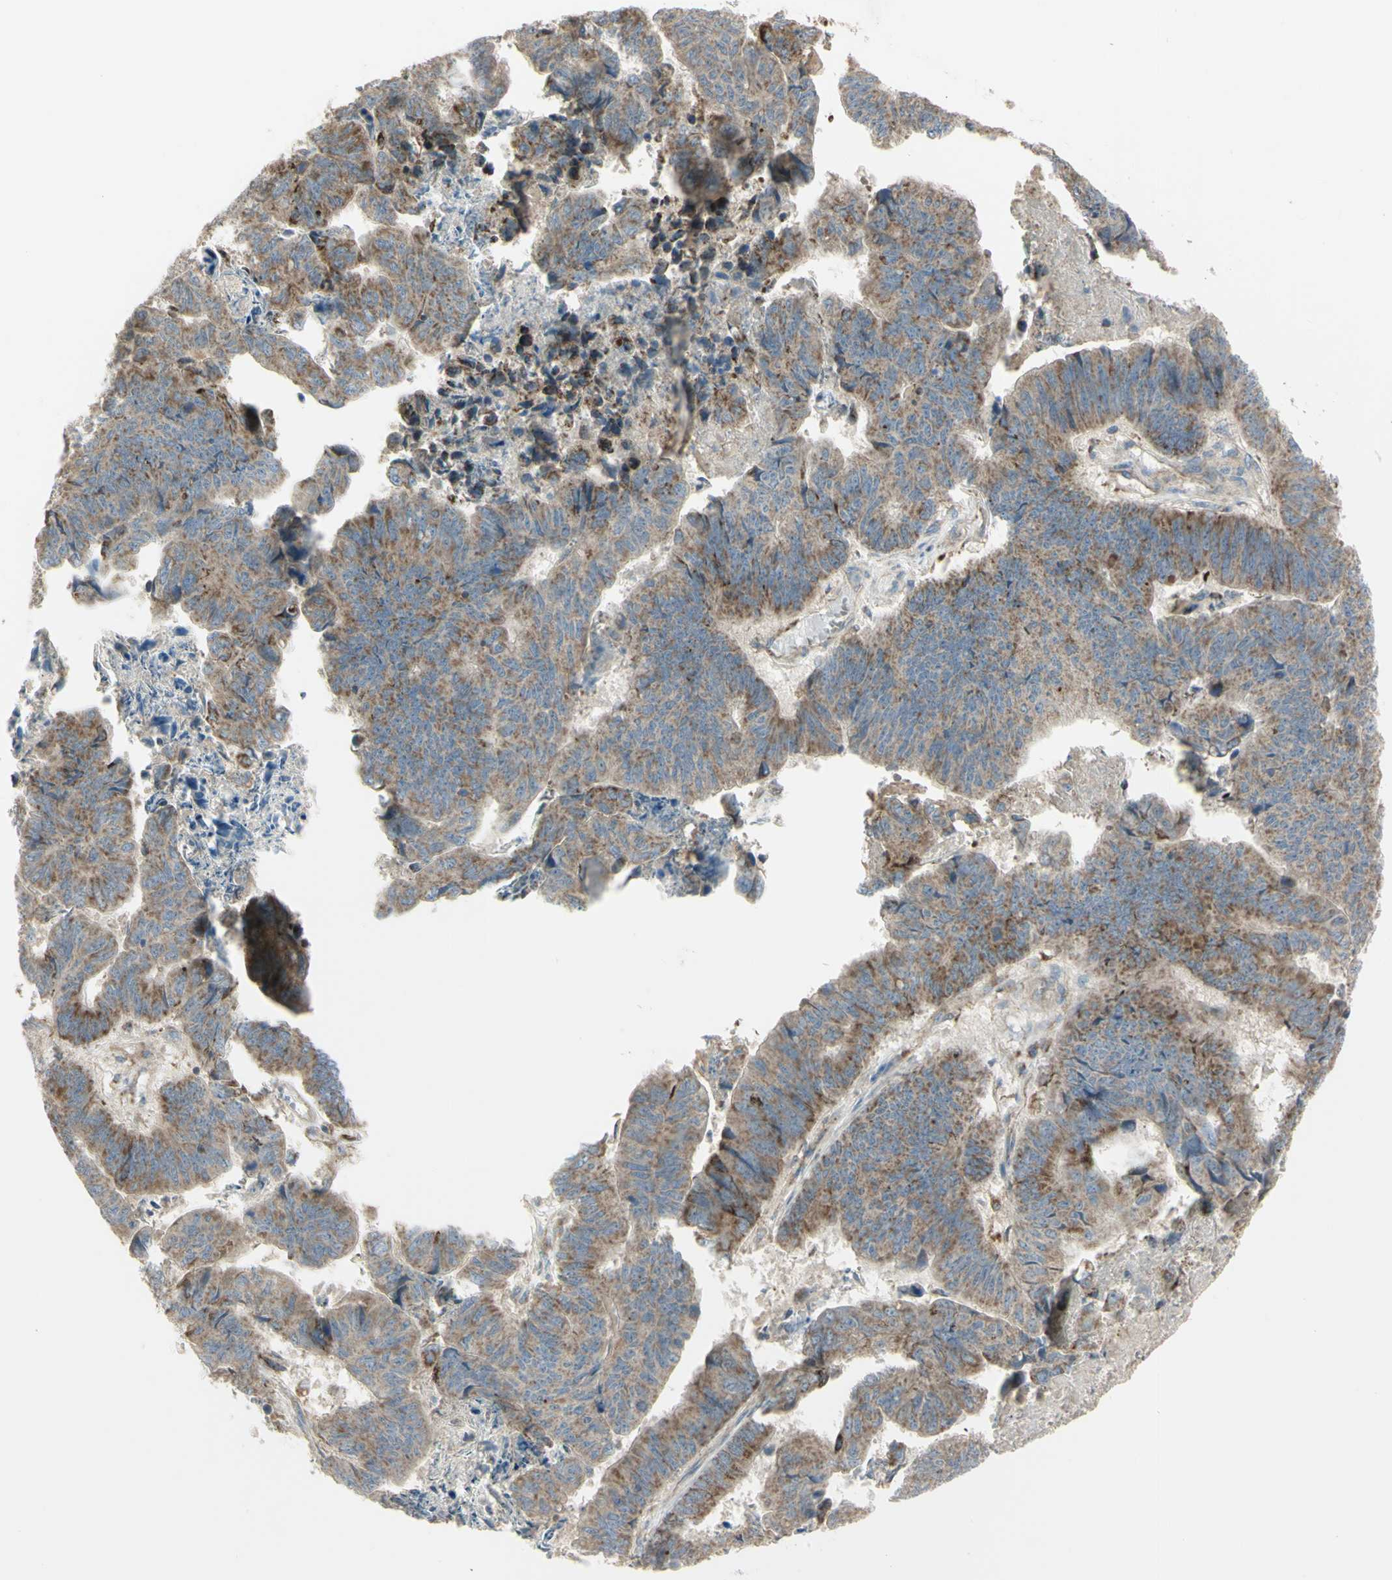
{"staining": {"intensity": "moderate", "quantity": ">75%", "location": "cytoplasmic/membranous"}, "tissue": "stomach cancer", "cell_type": "Tumor cells", "image_type": "cancer", "snomed": [{"axis": "morphology", "description": "Adenocarcinoma, NOS"}, {"axis": "topography", "description": "Stomach, lower"}], "caption": "Adenocarcinoma (stomach) was stained to show a protein in brown. There is medium levels of moderate cytoplasmic/membranous staining in about >75% of tumor cells.", "gene": "CYB5R1", "patient": {"sex": "male", "age": 77}}